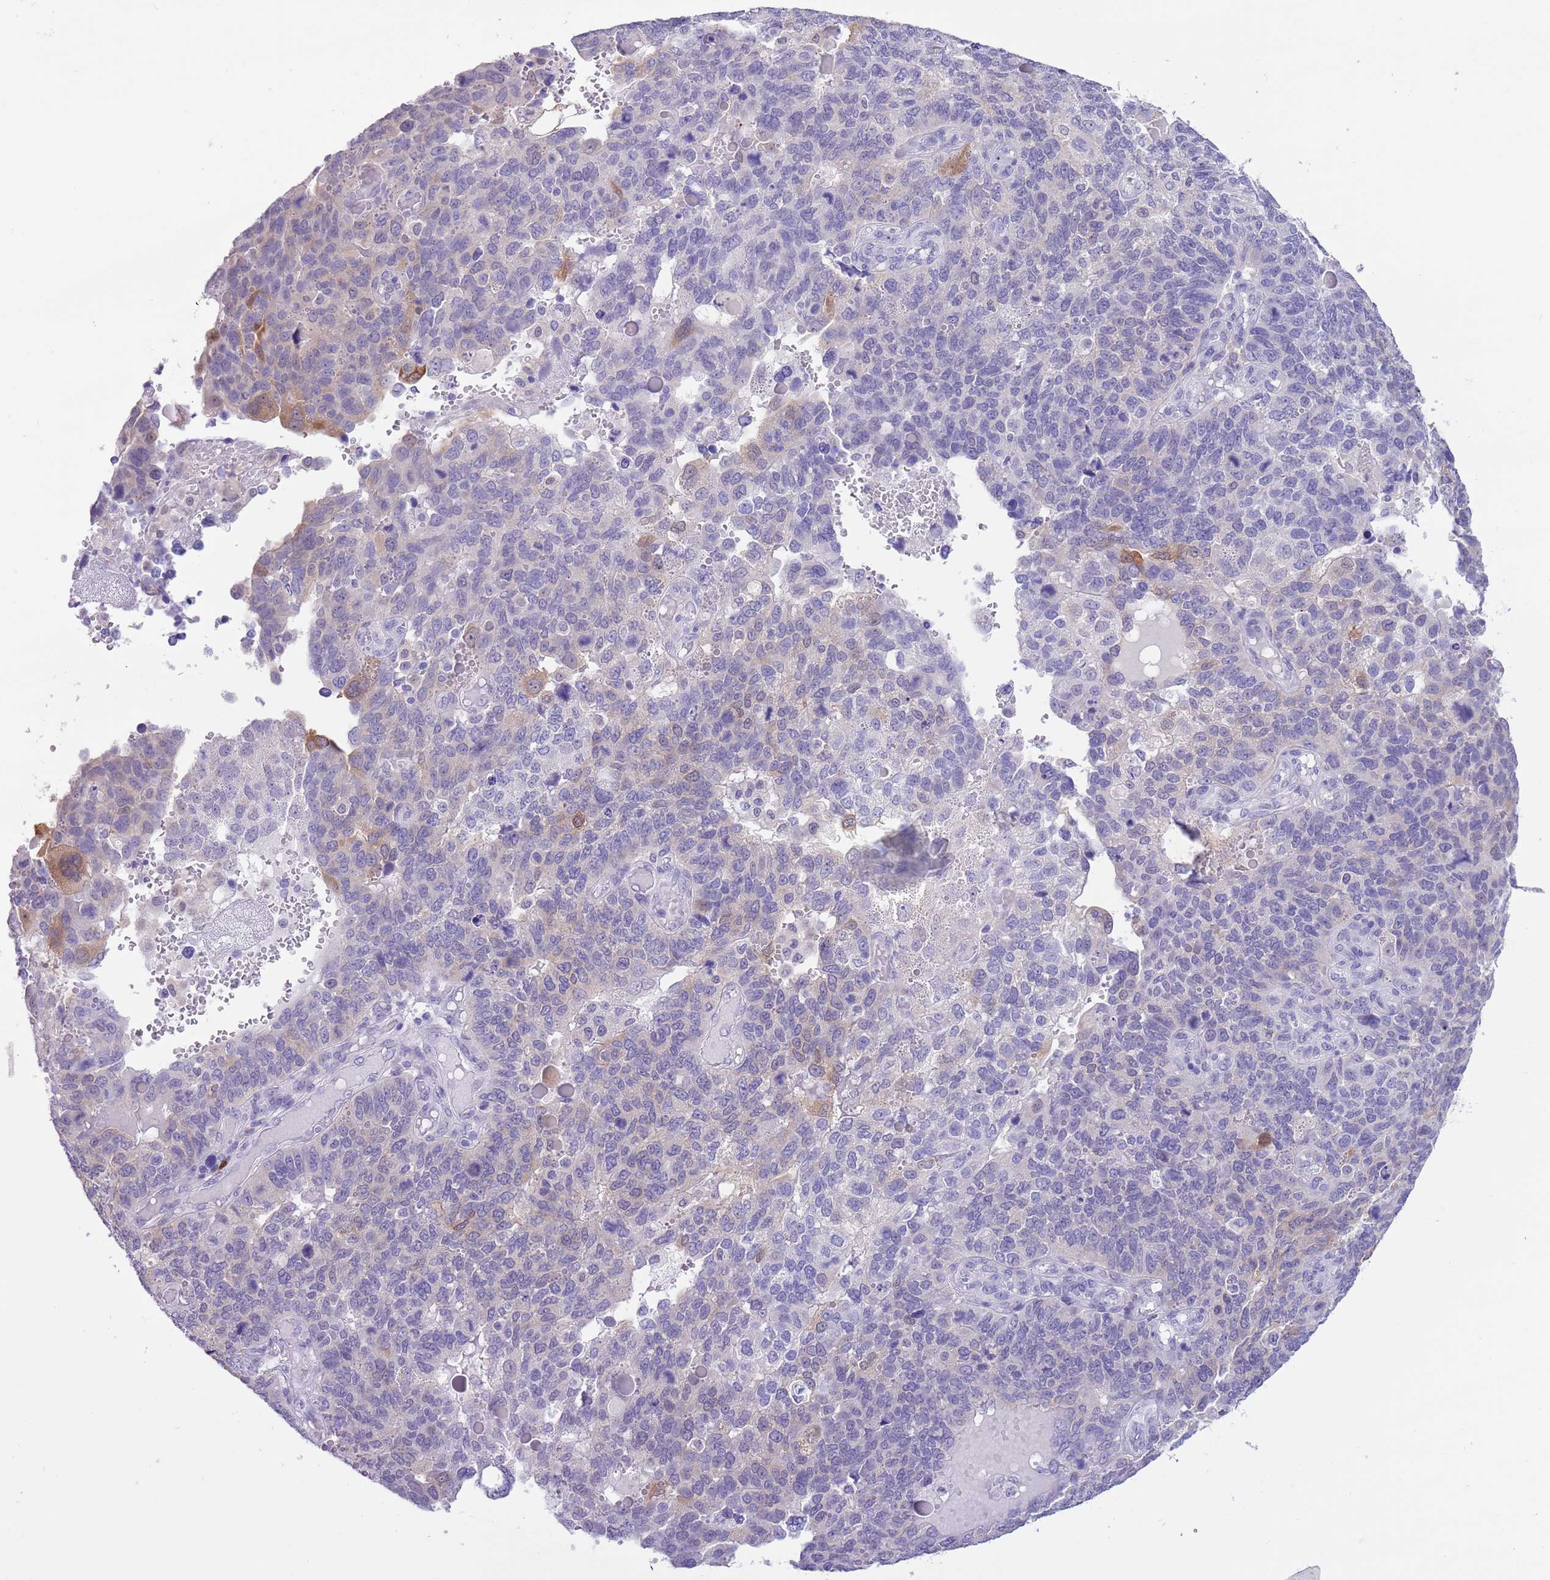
{"staining": {"intensity": "weak", "quantity": "<25%", "location": "cytoplasmic/membranous"}, "tissue": "endometrial cancer", "cell_type": "Tumor cells", "image_type": "cancer", "snomed": [{"axis": "morphology", "description": "Adenocarcinoma, NOS"}, {"axis": "topography", "description": "Endometrium"}], "caption": "A high-resolution photomicrograph shows IHC staining of endometrial cancer, which demonstrates no significant staining in tumor cells.", "gene": "PFKFB2", "patient": {"sex": "female", "age": 66}}